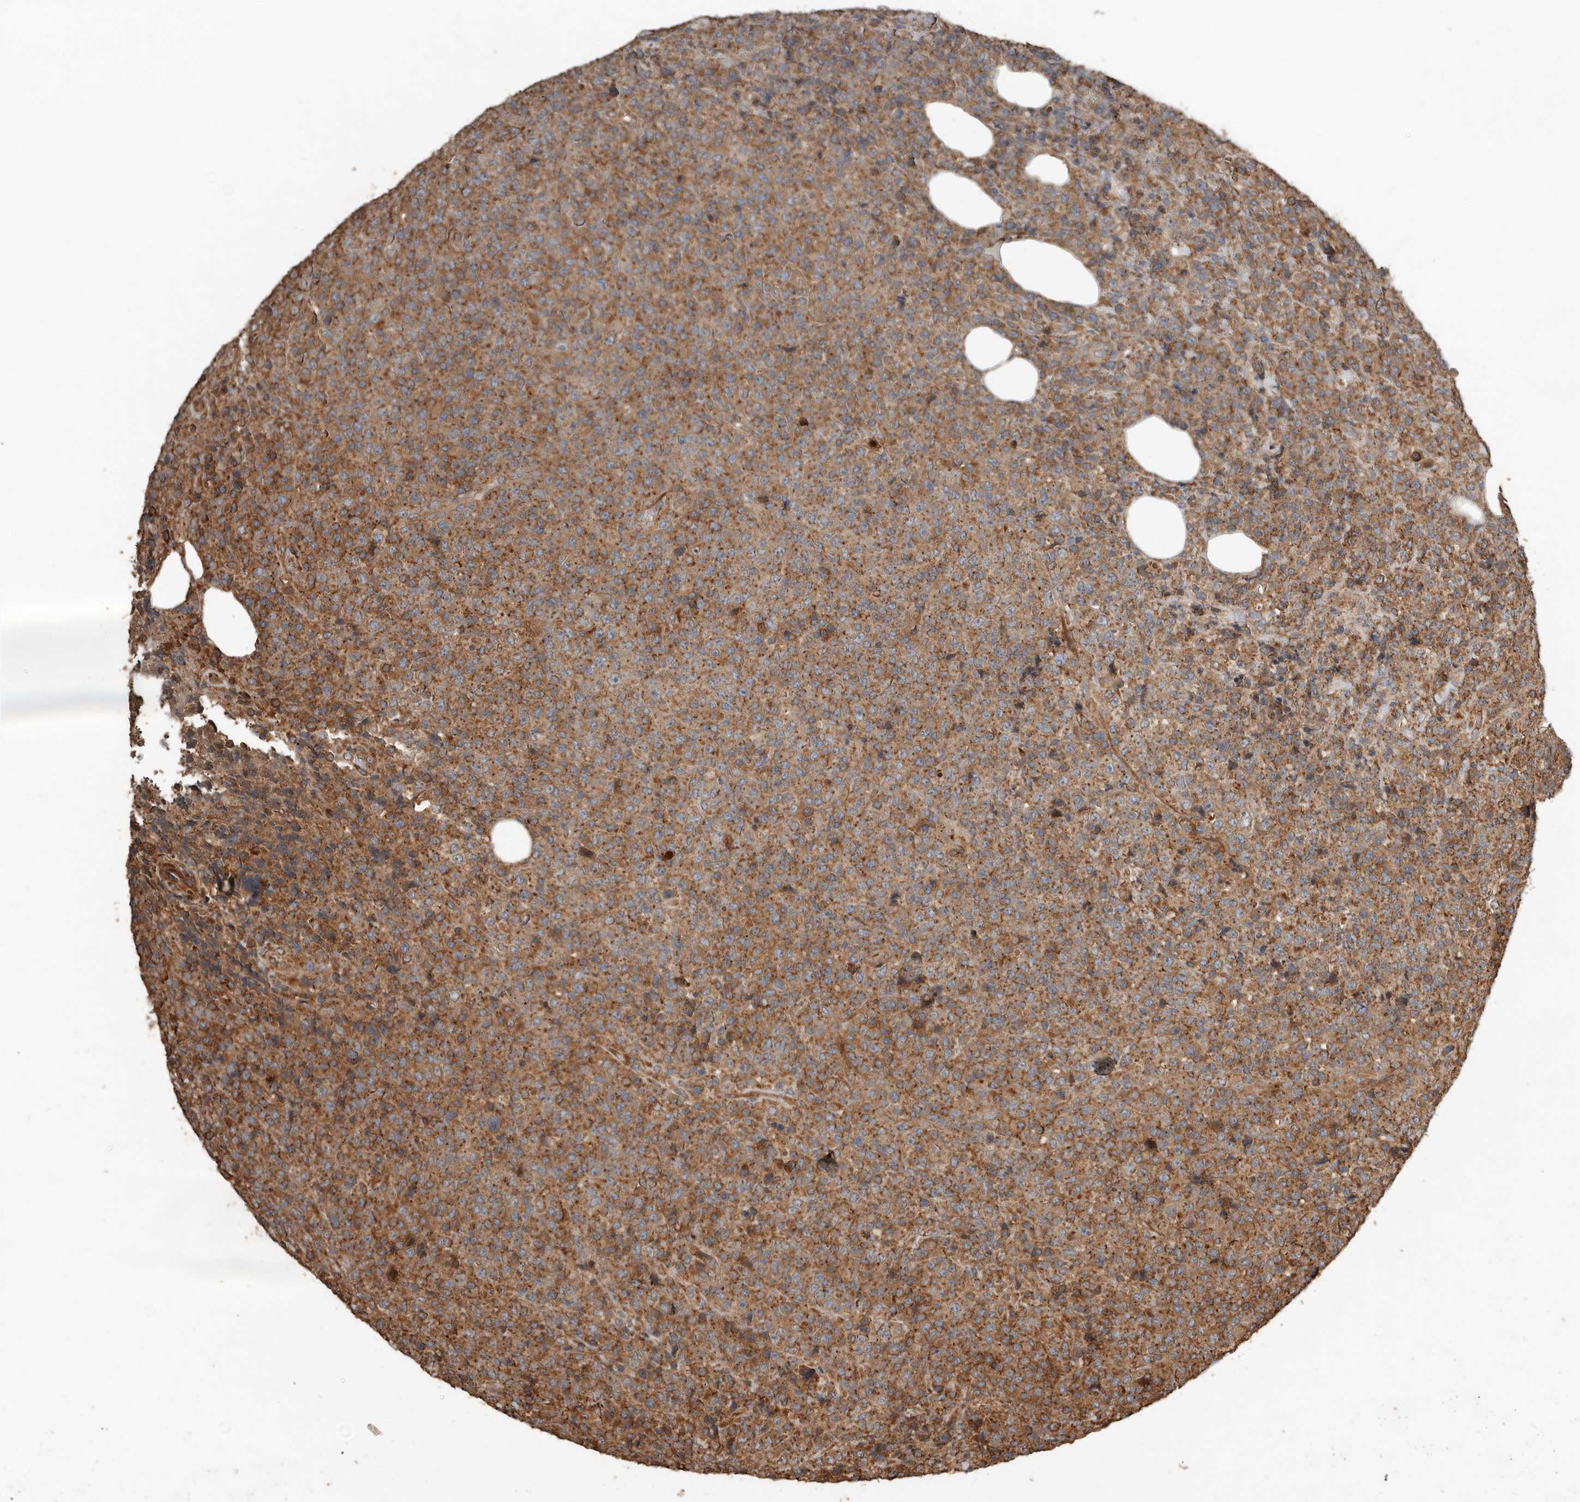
{"staining": {"intensity": "moderate", "quantity": ">75%", "location": "cytoplasmic/membranous"}, "tissue": "lymphoma", "cell_type": "Tumor cells", "image_type": "cancer", "snomed": [{"axis": "morphology", "description": "Malignant lymphoma, non-Hodgkin's type, High grade"}, {"axis": "topography", "description": "Lymph node"}], "caption": "Approximately >75% of tumor cells in human lymphoma display moderate cytoplasmic/membranous protein staining as visualized by brown immunohistochemical staining.", "gene": "RNF207", "patient": {"sex": "male", "age": 13}}